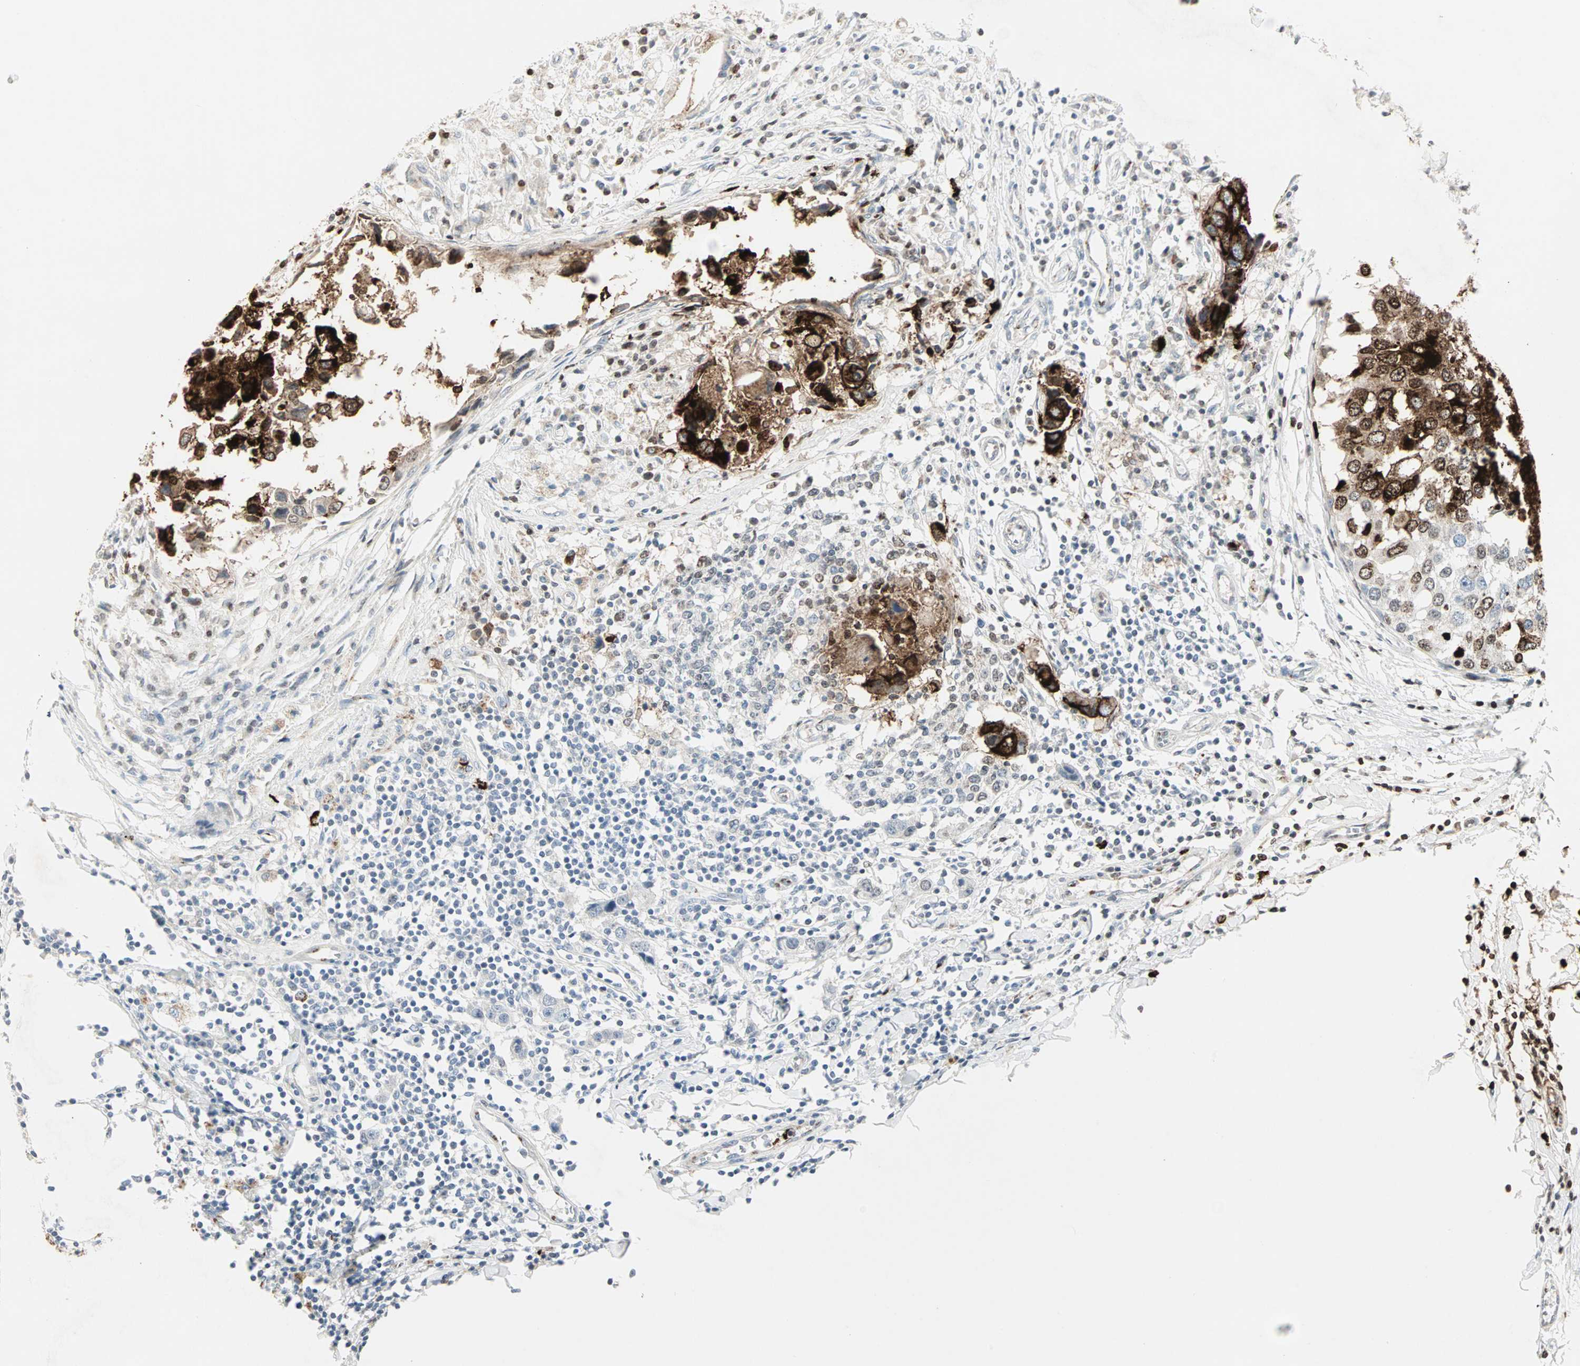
{"staining": {"intensity": "strong", "quantity": ">75%", "location": "cytoplasmic/membranous,nuclear"}, "tissue": "breast cancer", "cell_type": "Tumor cells", "image_type": "cancer", "snomed": [{"axis": "morphology", "description": "Duct carcinoma"}, {"axis": "topography", "description": "Breast"}], "caption": "Strong cytoplasmic/membranous and nuclear protein staining is seen in approximately >75% of tumor cells in intraductal carcinoma (breast). Nuclei are stained in blue.", "gene": "CEACAM6", "patient": {"sex": "female", "age": 27}}